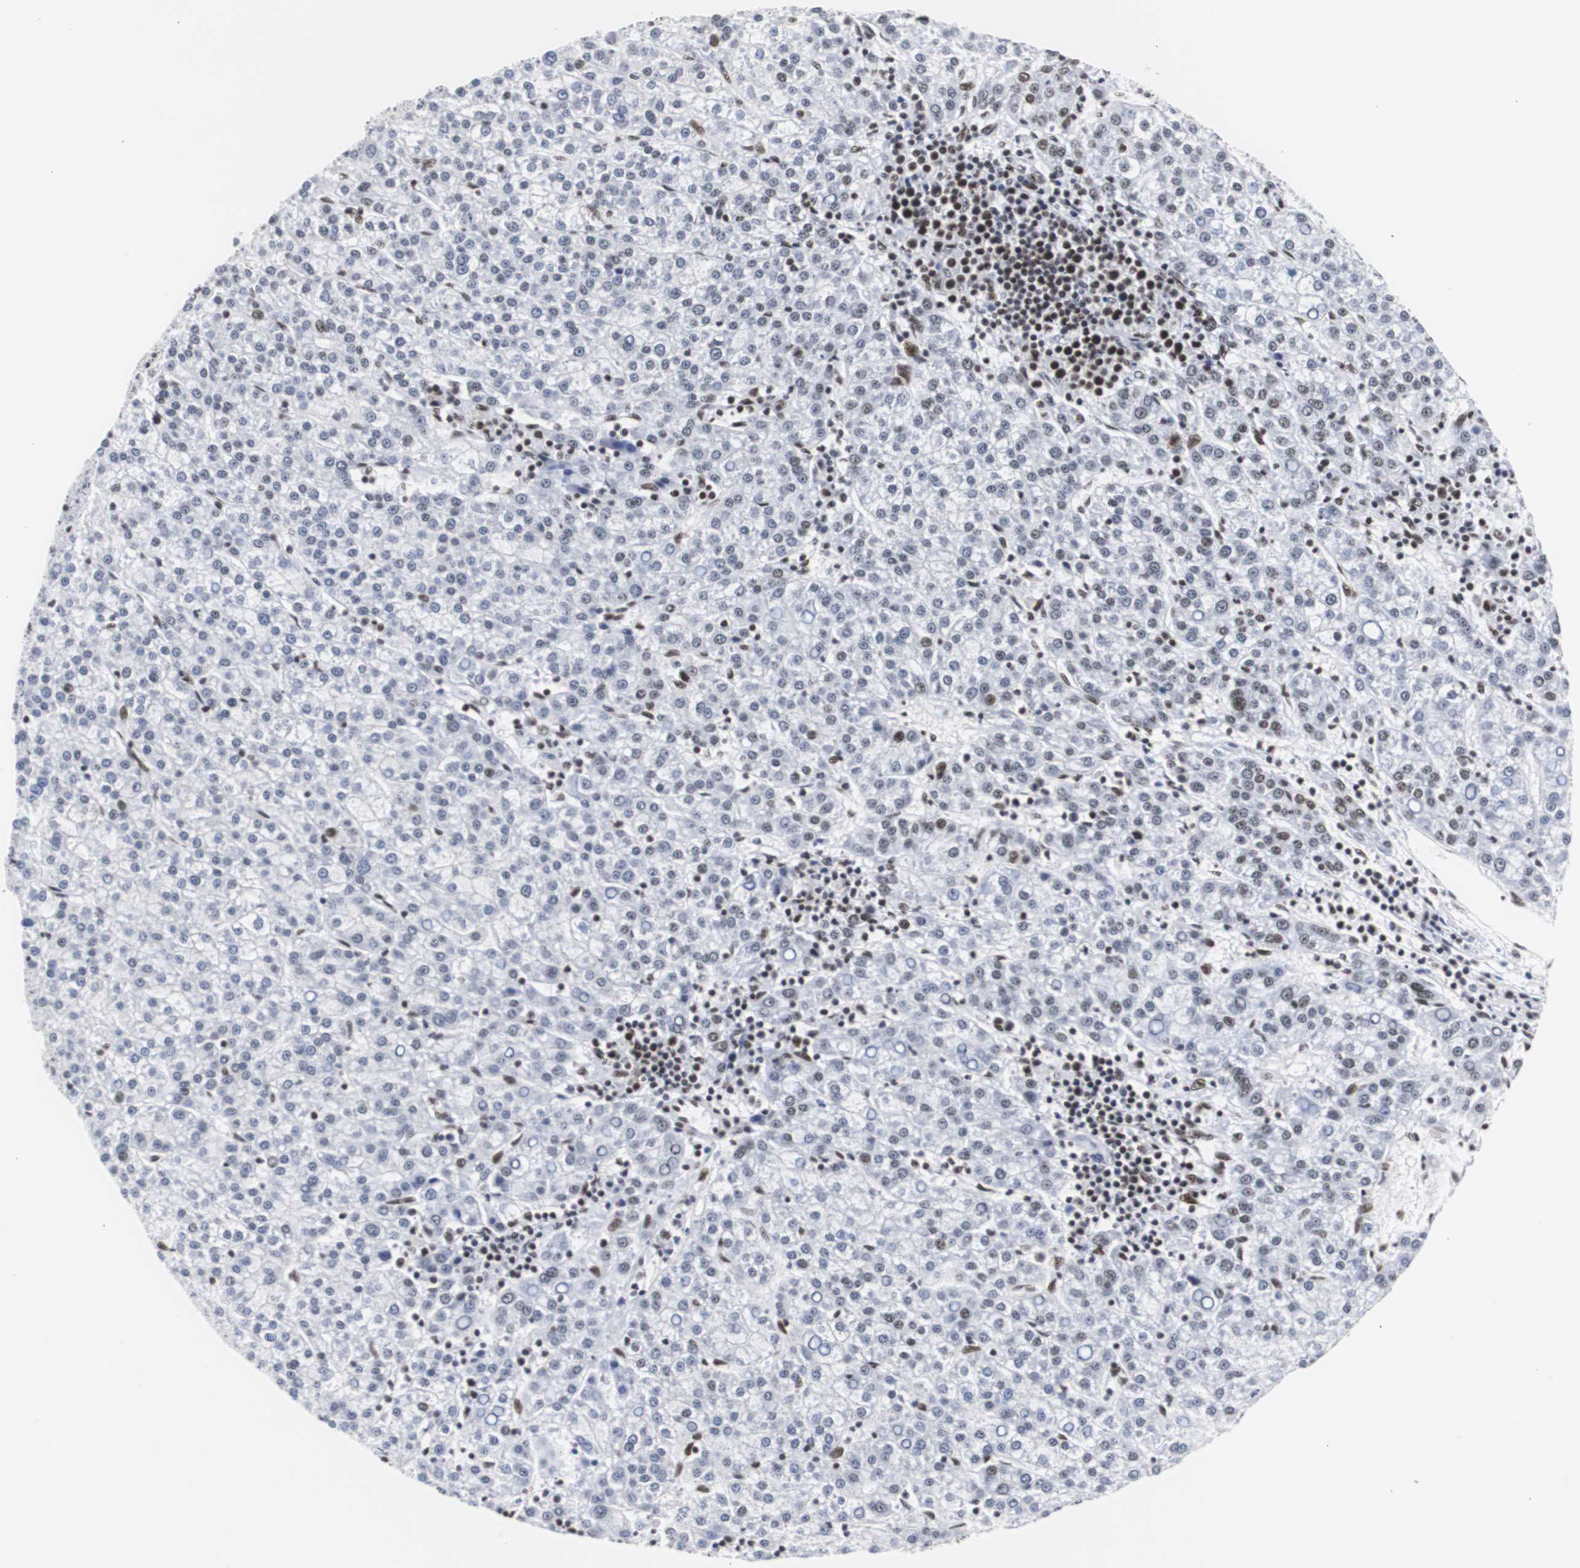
{"staining": {"intensity": "negative", "quantity": "none", "location": "none"}, "tissue": "liver cancer", "cell_type": "Tumor cells", "image_type": "cancer", "snomed": [{"axis": "morphology", "description": "Carcinoma, Hepatocellular, NOS"}, {"axis": "topography", "description": "Liver"}], "caption": "Liver hepatocellular carcinoma was stained to show a protein in brown. There is no significant staining in tumor cells.", "gene": "HNRNPH2", "patient": {"sex": "female", "age": 58}}